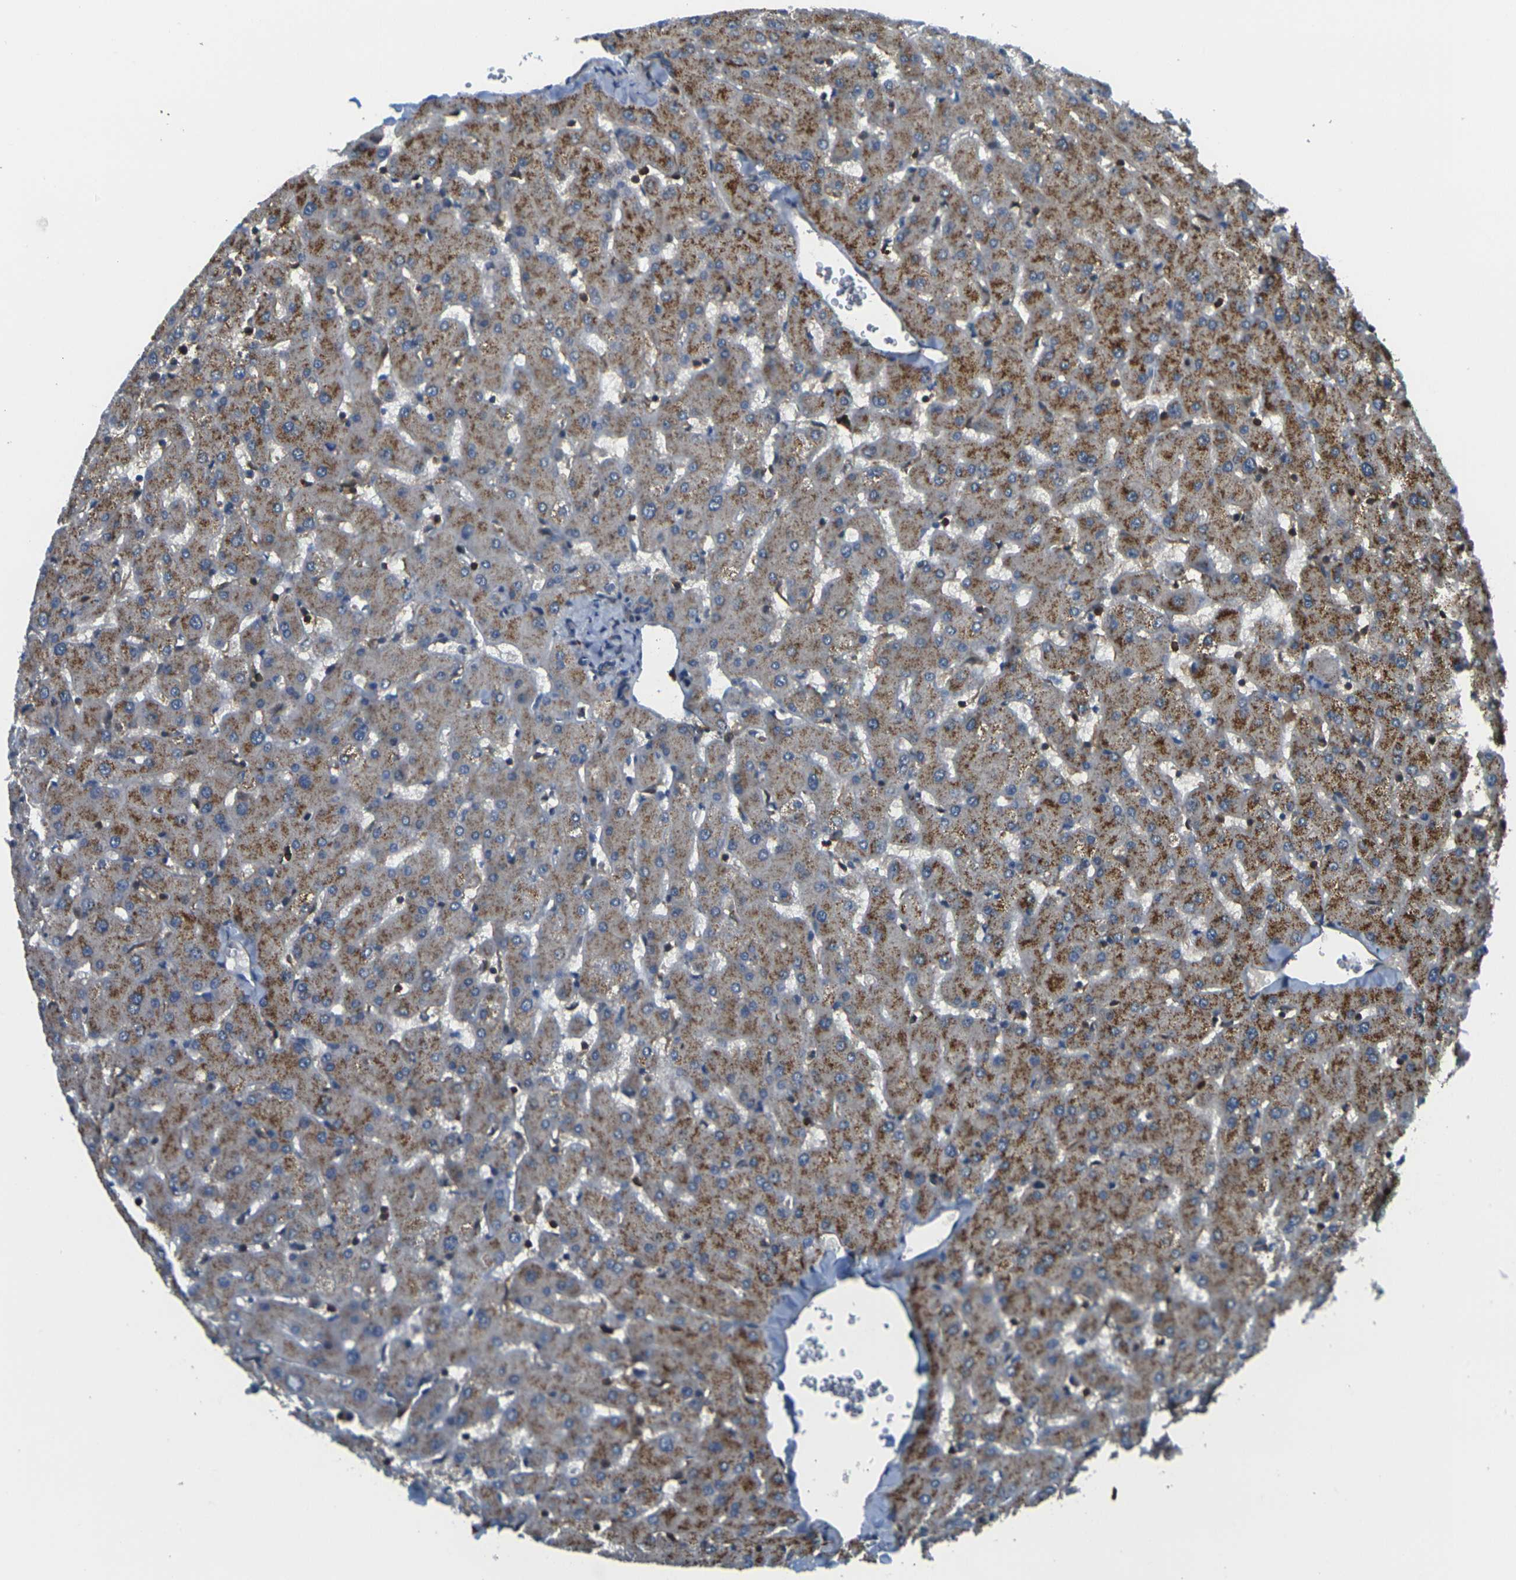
{"staining": {"intensity": "weak", "quantity": "25%-75%", "location": "cytoplasmic/membranous"}, "tissue": "liver", "cell_type": "Cholangiocytes", "image_type": "normal", "snomed": [{"axis": "morphology", "description": "Normal tissue, NOS"}, {"axis": "topography", "description": "Liver"}], "caption": "The histopathology image demonstrates immunohistochemical staining of benign liver. There is weak cytoplasmic/membranous staining is present in approximately 25%-75% of cholangiocytes. The protein is shown in brown color, while the nuclei are stained blue.", "gene": "LASP1", "patient": {"sex": "female", "age": 63}}